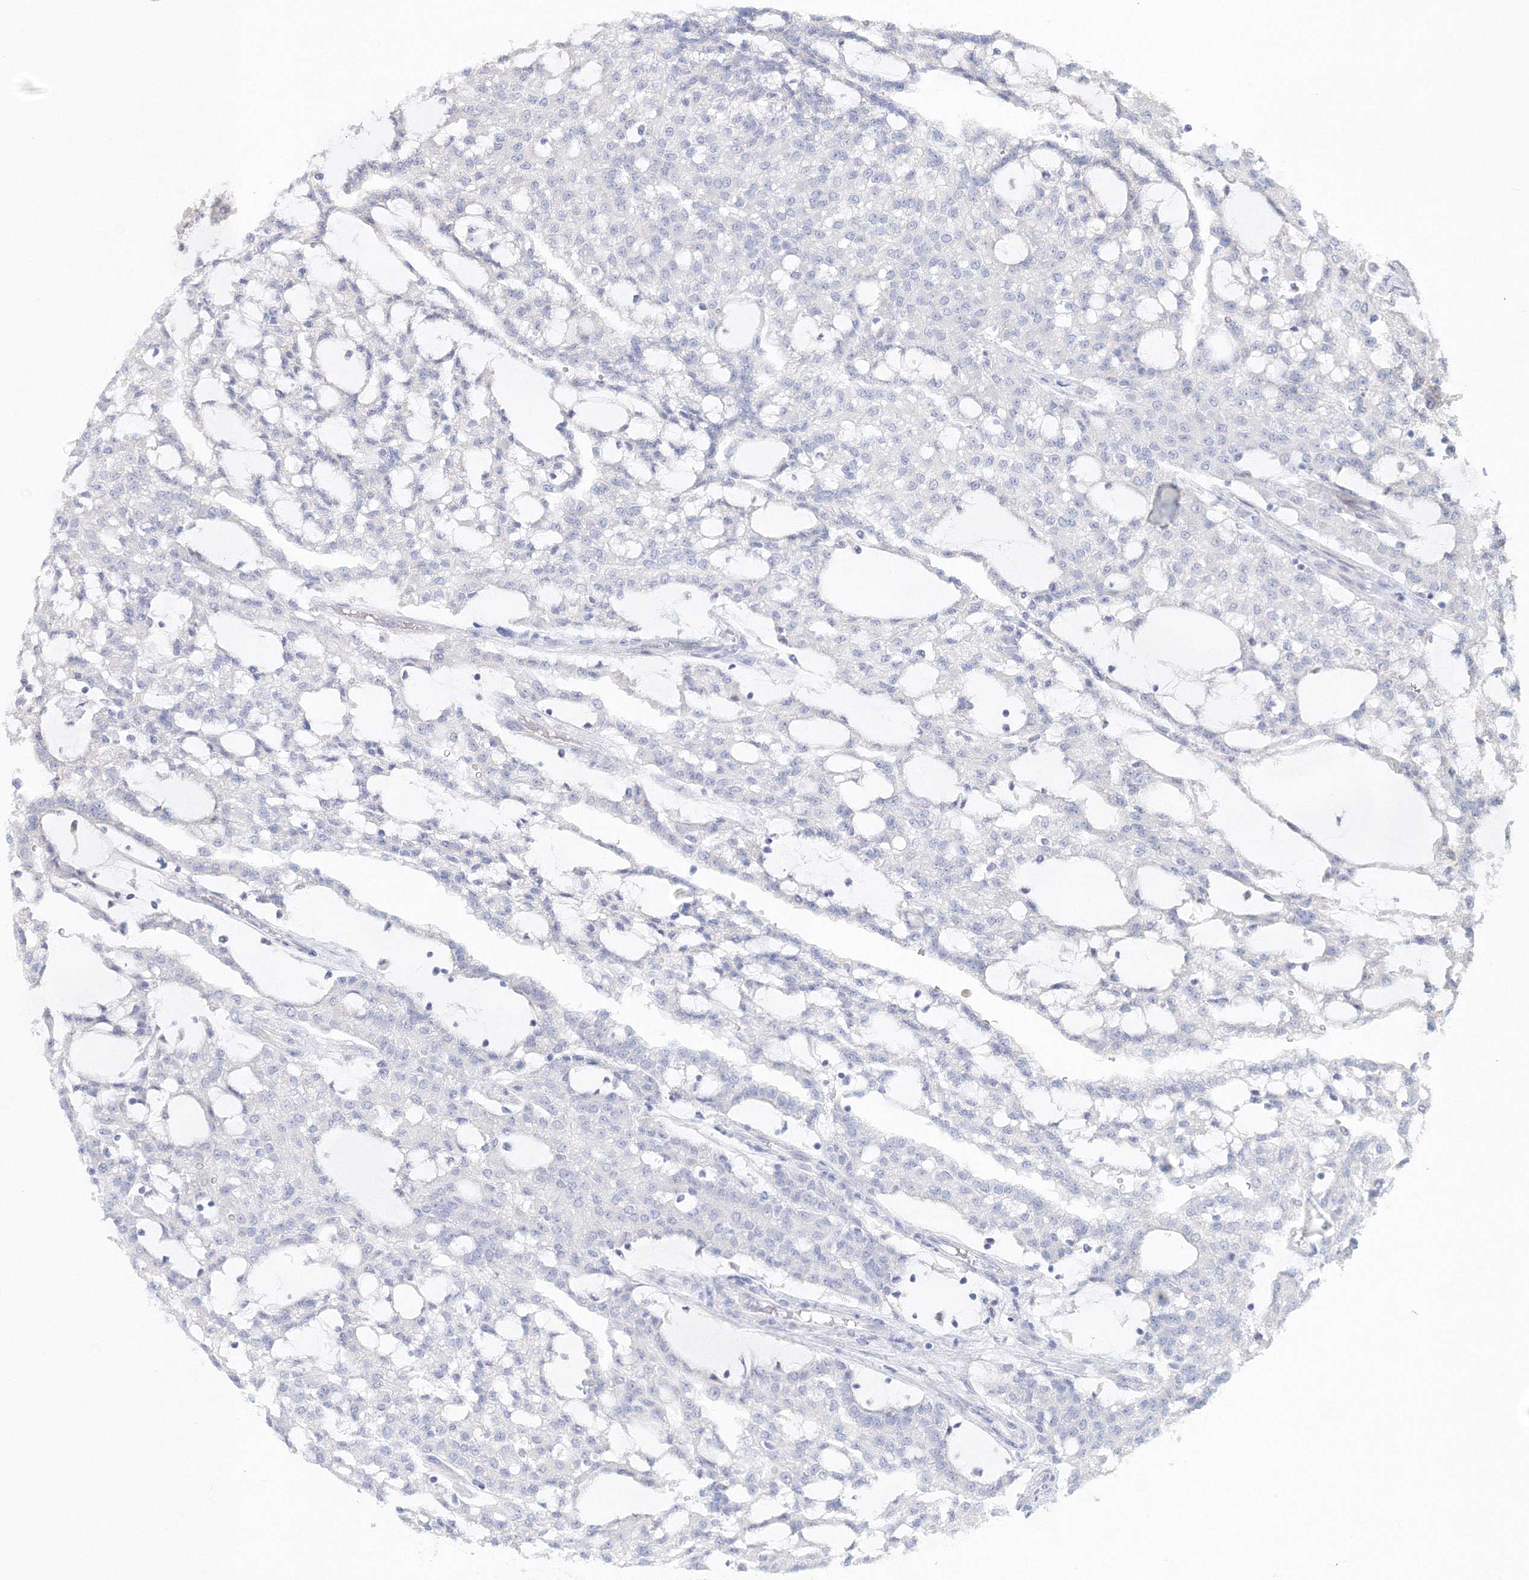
{"staining": {"intensity": "negative", "quantity": "none", "location": "none"}, "tissue": "renal cancer", "cell_type": "Tumor cells", "image_type": "cancer", "snomed": [{"axis": "morphology", "description": "Adenocarcinoma, NOS"}, {"axis": "topography", "description": "Kidney"}], "caption": "A micrograph of human adenocarcinoma (renal) is negative for staining in tumor cells.", "gene": "VSIG1", "patient": {"sex": "male", "age": 63}}